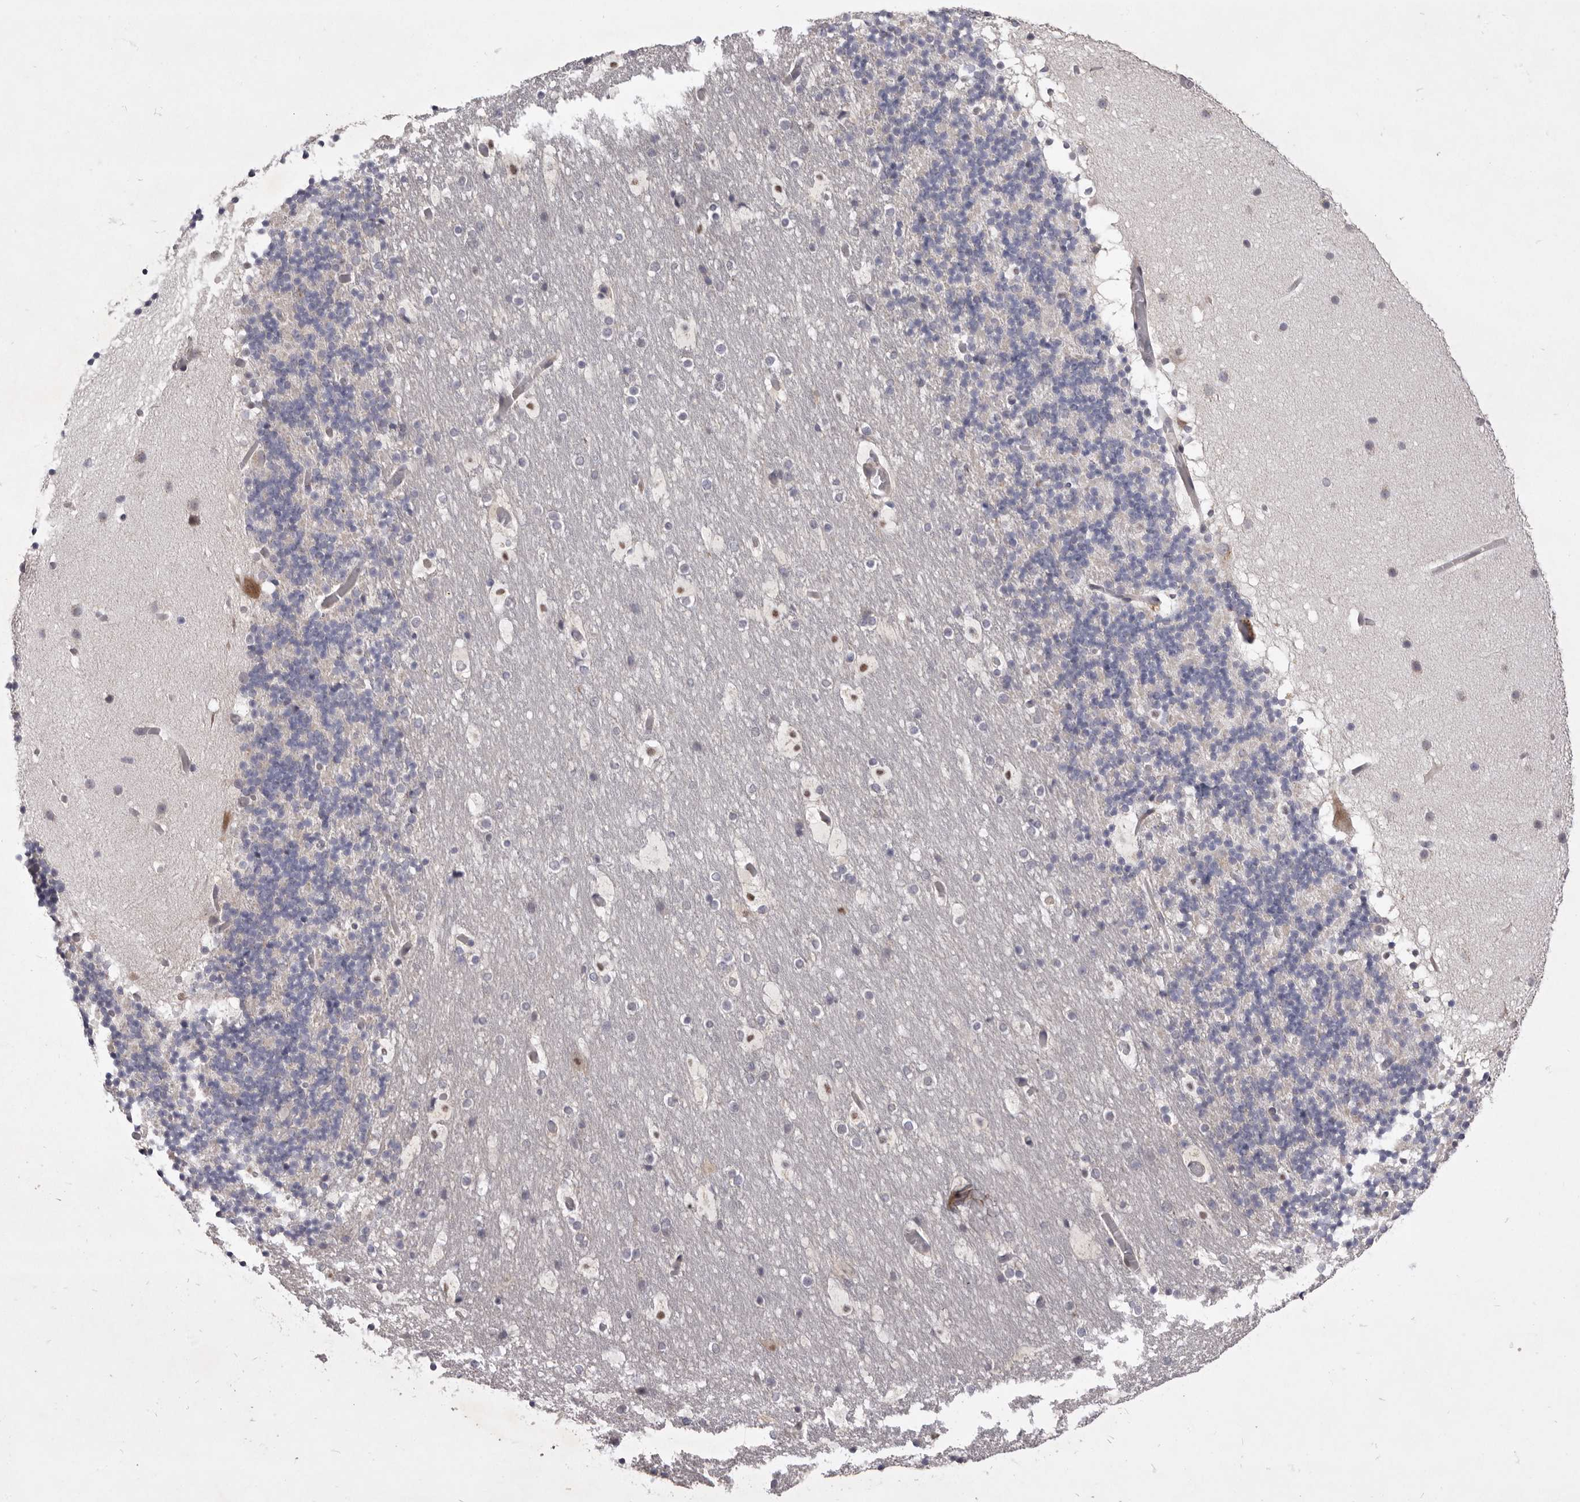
{"staining": {"intensity": "negative", "quantity": "none", "location": "none"}, "tissue": "cerebellum", "cell_type": "Cells in granular layer", "image_type": "normal", "snomed": [{"axis": "morphology", "description": "Normal tissue, NOS"}, {"axis": "topography", "description": "Cerebellum"}], "caption": "Protein analysis of benign cerebellum shows no significant staining in cells in granular layer. Nuclei are stained in blue.", "gene": "TBC1D8B", "patient": {"sex": "male", "age": 57}}